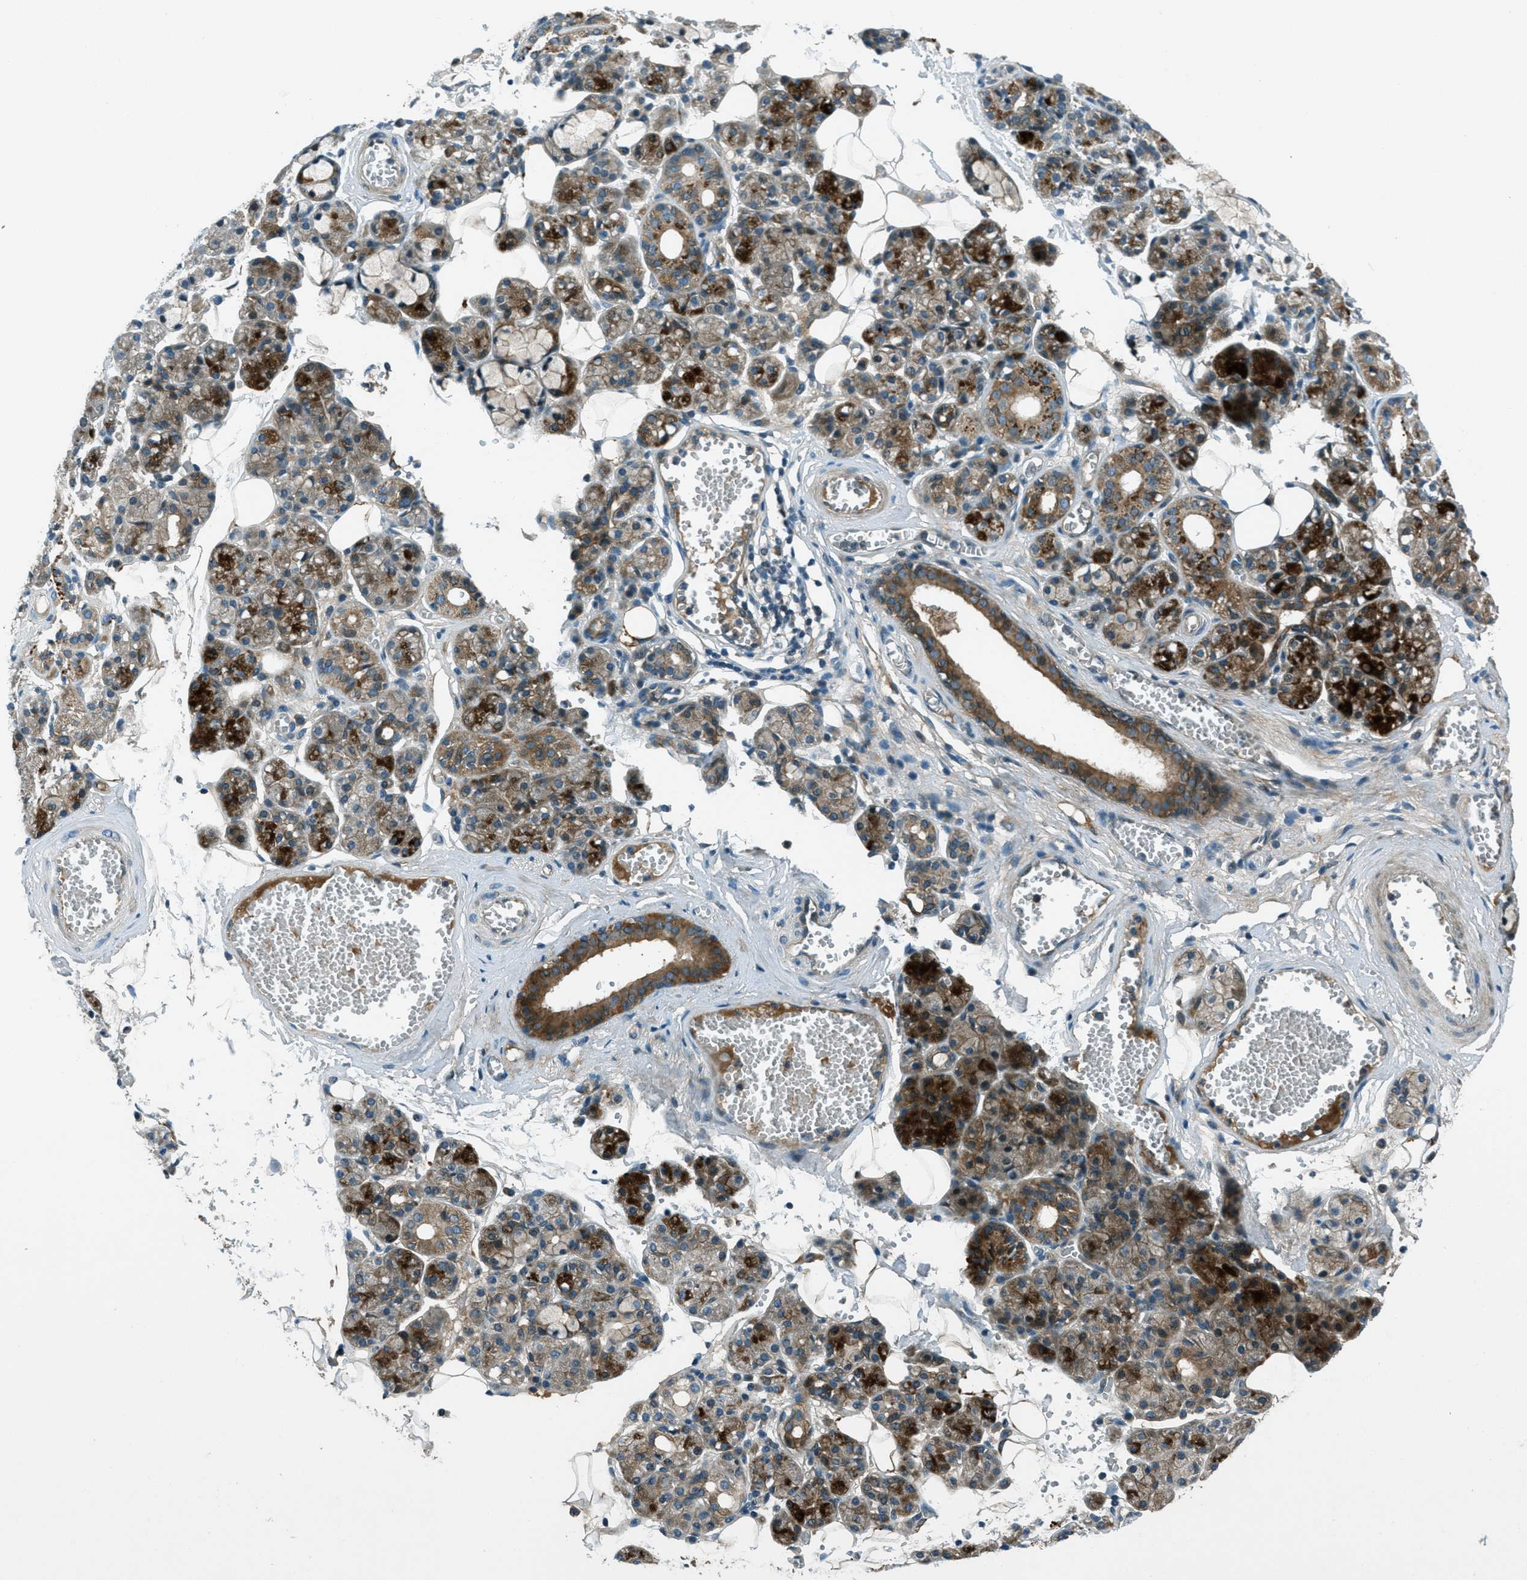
{"staining": {"intensity": "strong", "quantity": "25%-75%", "location": "cytoplasmic/membranous"}, "tissue": "salivary gland", "cell_type": "Glandular cells", "image_type": "normal", "snomed": [{"axis": "morphology", "description": "Normal tissue, NOS"}, {"axis": "topography", "description": "Salivary gland"}], "caption": "Immunohistochemical staining of normal salivary gland displays strong cytoplasmic/membranous protein staining in approximately 25%-75% of glandular cells. The staining is performed using DAB brown chromogen to label protein expression. The nuclei are counter-stained blue using hematoxylin.", "gene": "STK11", "patient": {"sex": "male", "age": 63}}